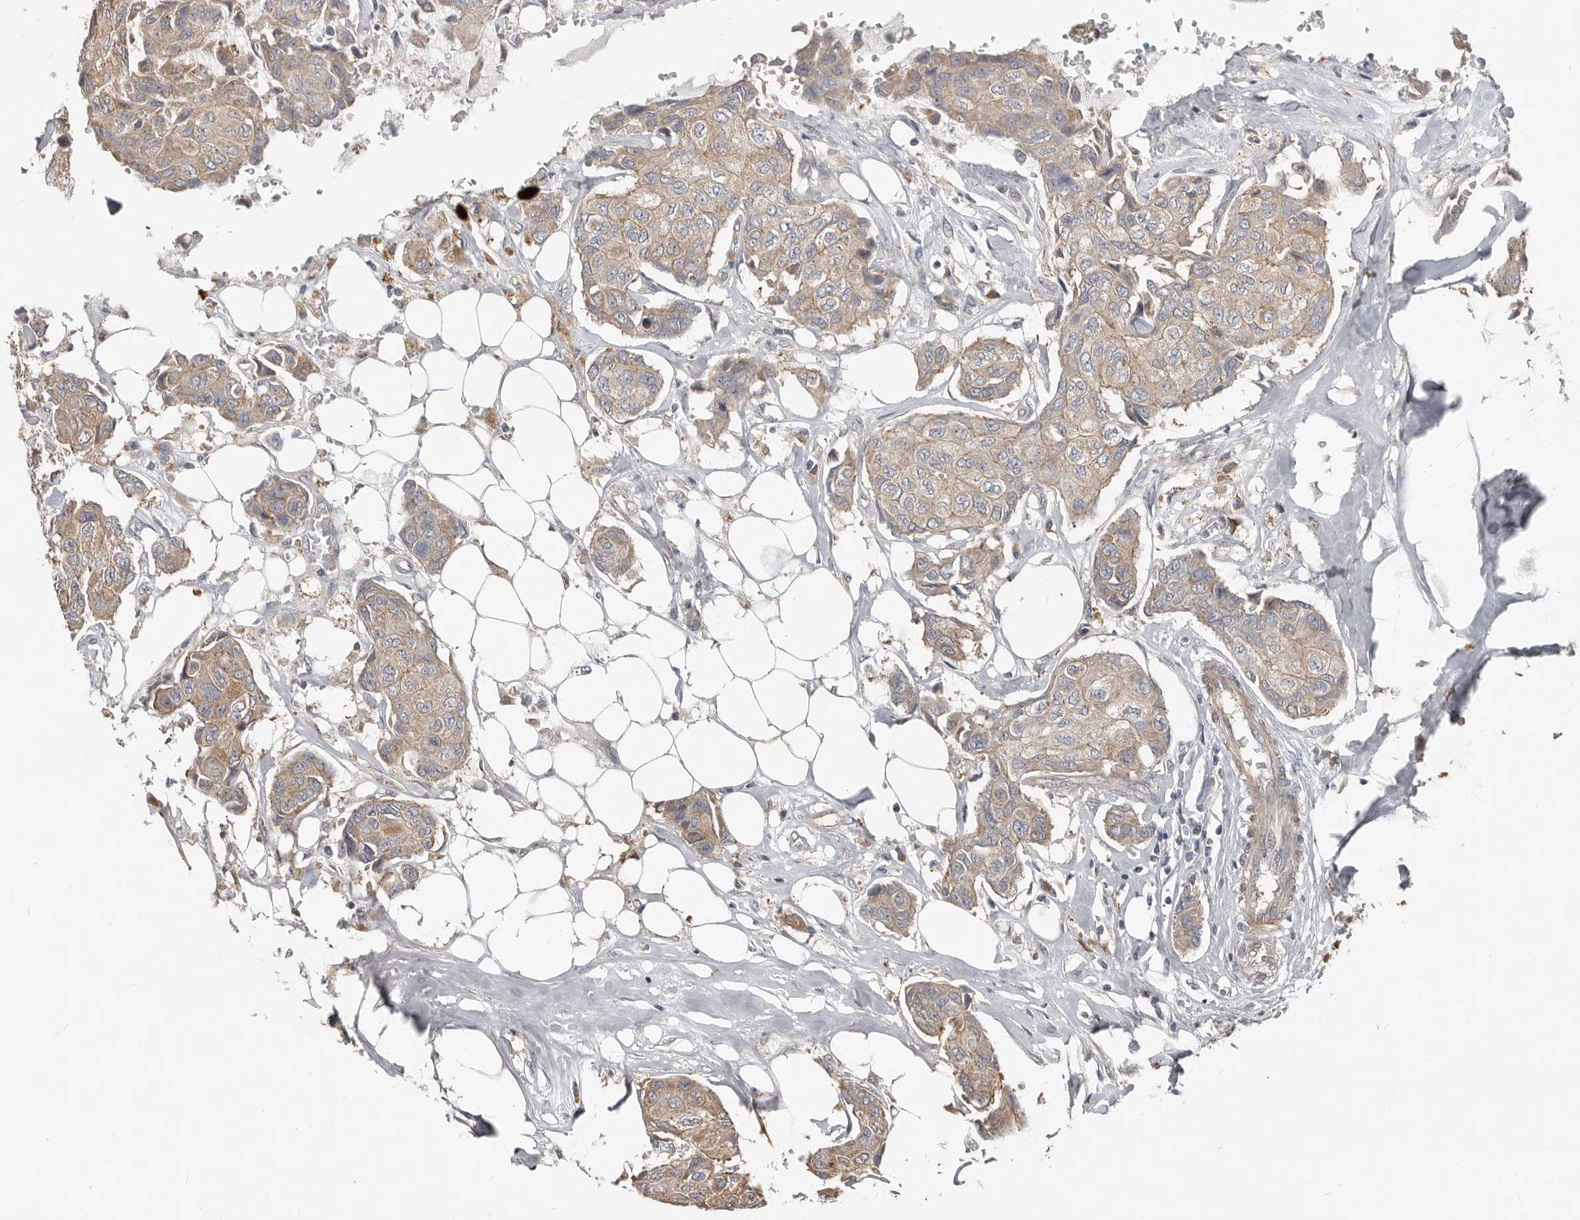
{"staining": {"intensity": "weak", "quantity": ">75%", "location": "cytoplasmic/membranous"}, "tissue": "breast cancer", "cell_type": "Tumor cells", "image_type": "cancer", "snomed": [{"axis": "morphology", "description": "Duct carcinoma"}, {"axis": "topography", "description": "Breast"}], "caption": "There is low levels of weak cytoplasmic/membranous positivity in tumor cells of breast infiltrating ductal carcinoma, as demonstrated by immunohistochemical staining (brown color).", "gene": "AKNAD1", "patient": {"sex": "female", "age": 80}}